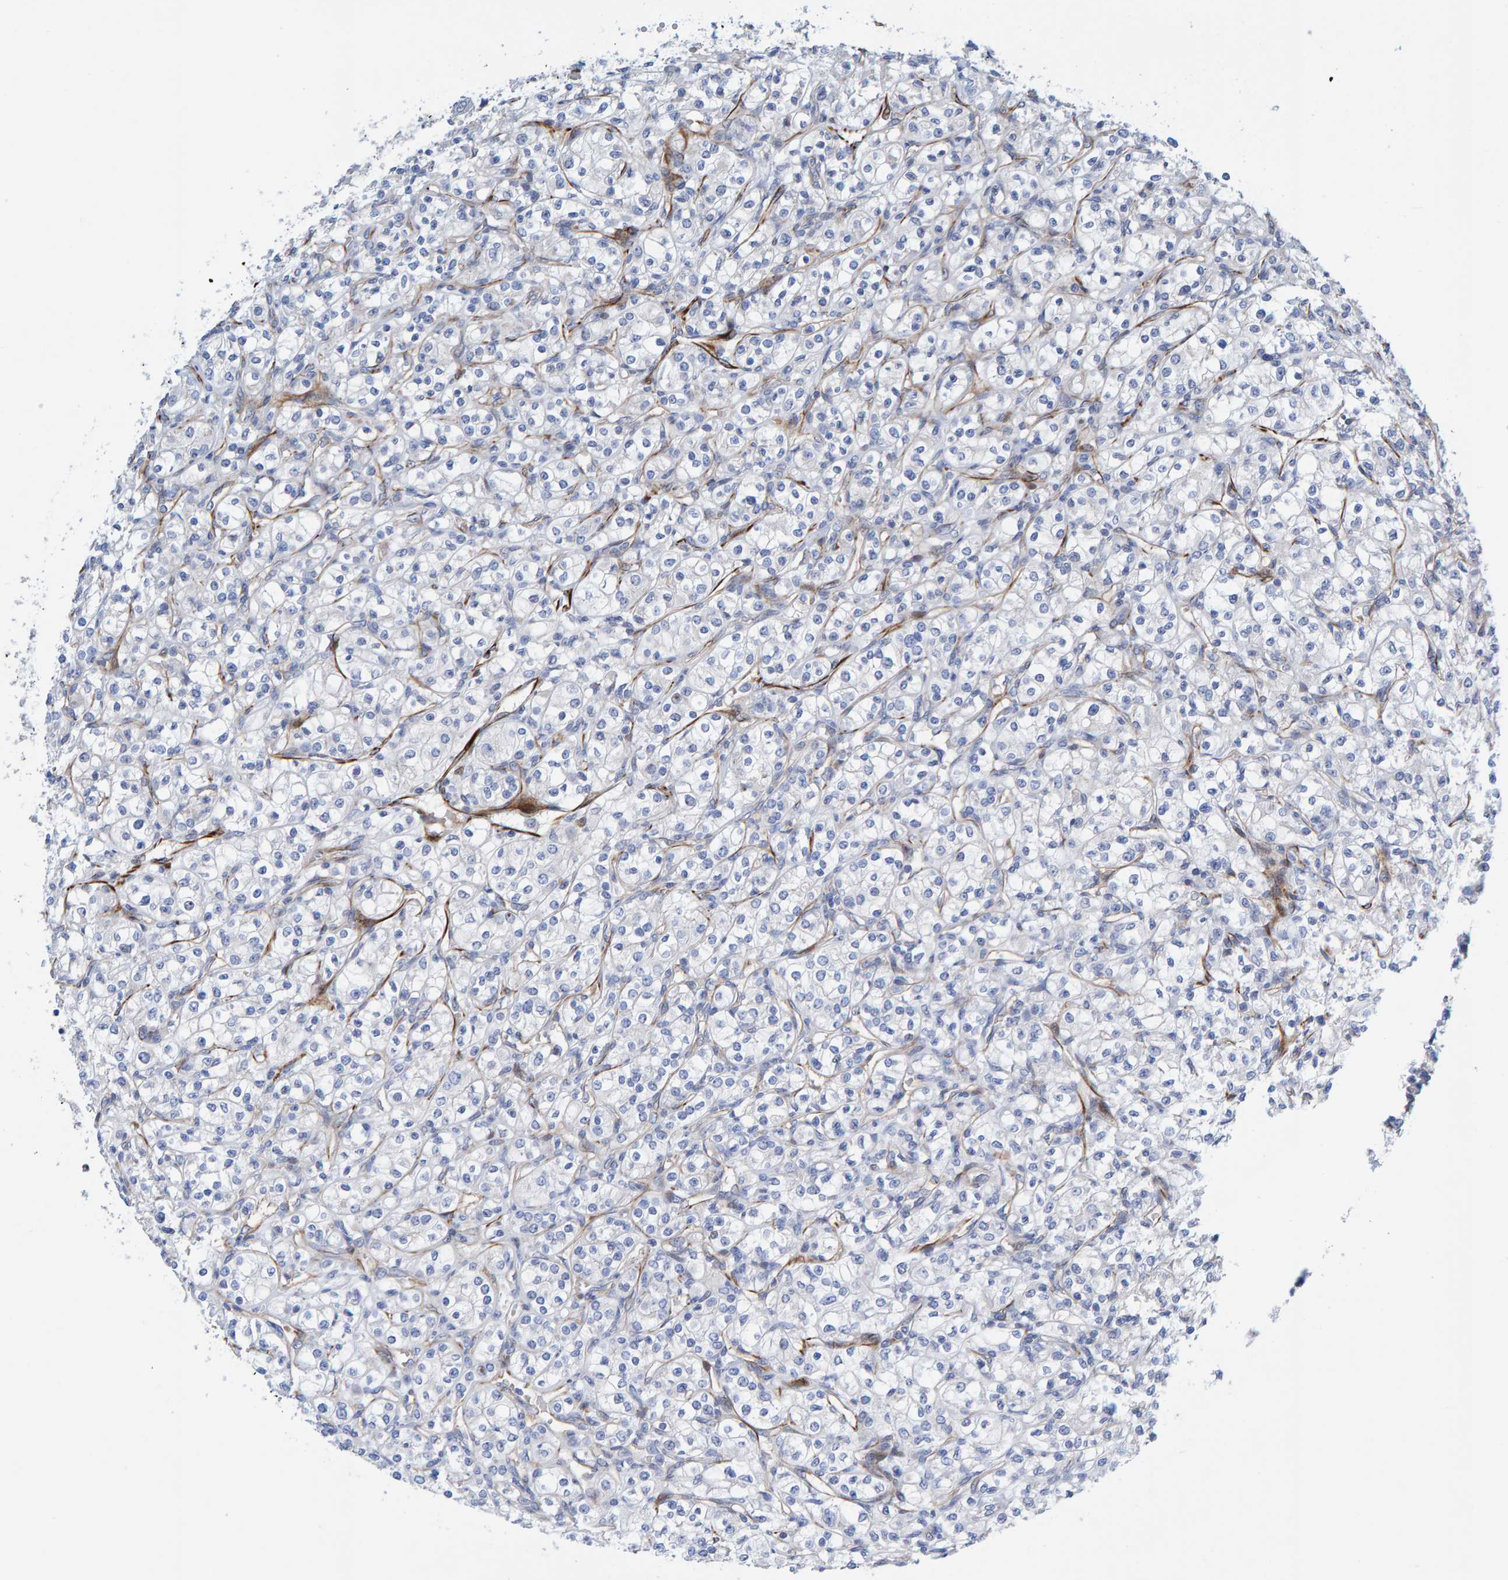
{"staining": {"intensity": "negative", "quantity": "none", "location": "none"}, "tissue": "renal cancer", "cell_type": "Tumor cells", "image_type": "cancer", "snomed": [{"axis": "morphology", "description": "Adenocarcinoma, NOS"}, {"axis": "topography", "description": "Kidney"}], "caption": "IHC of human renal cancer shows no staining in tumor cells.", "gene": "POLG2", "patient": {"sex": "male", "age": 77}}